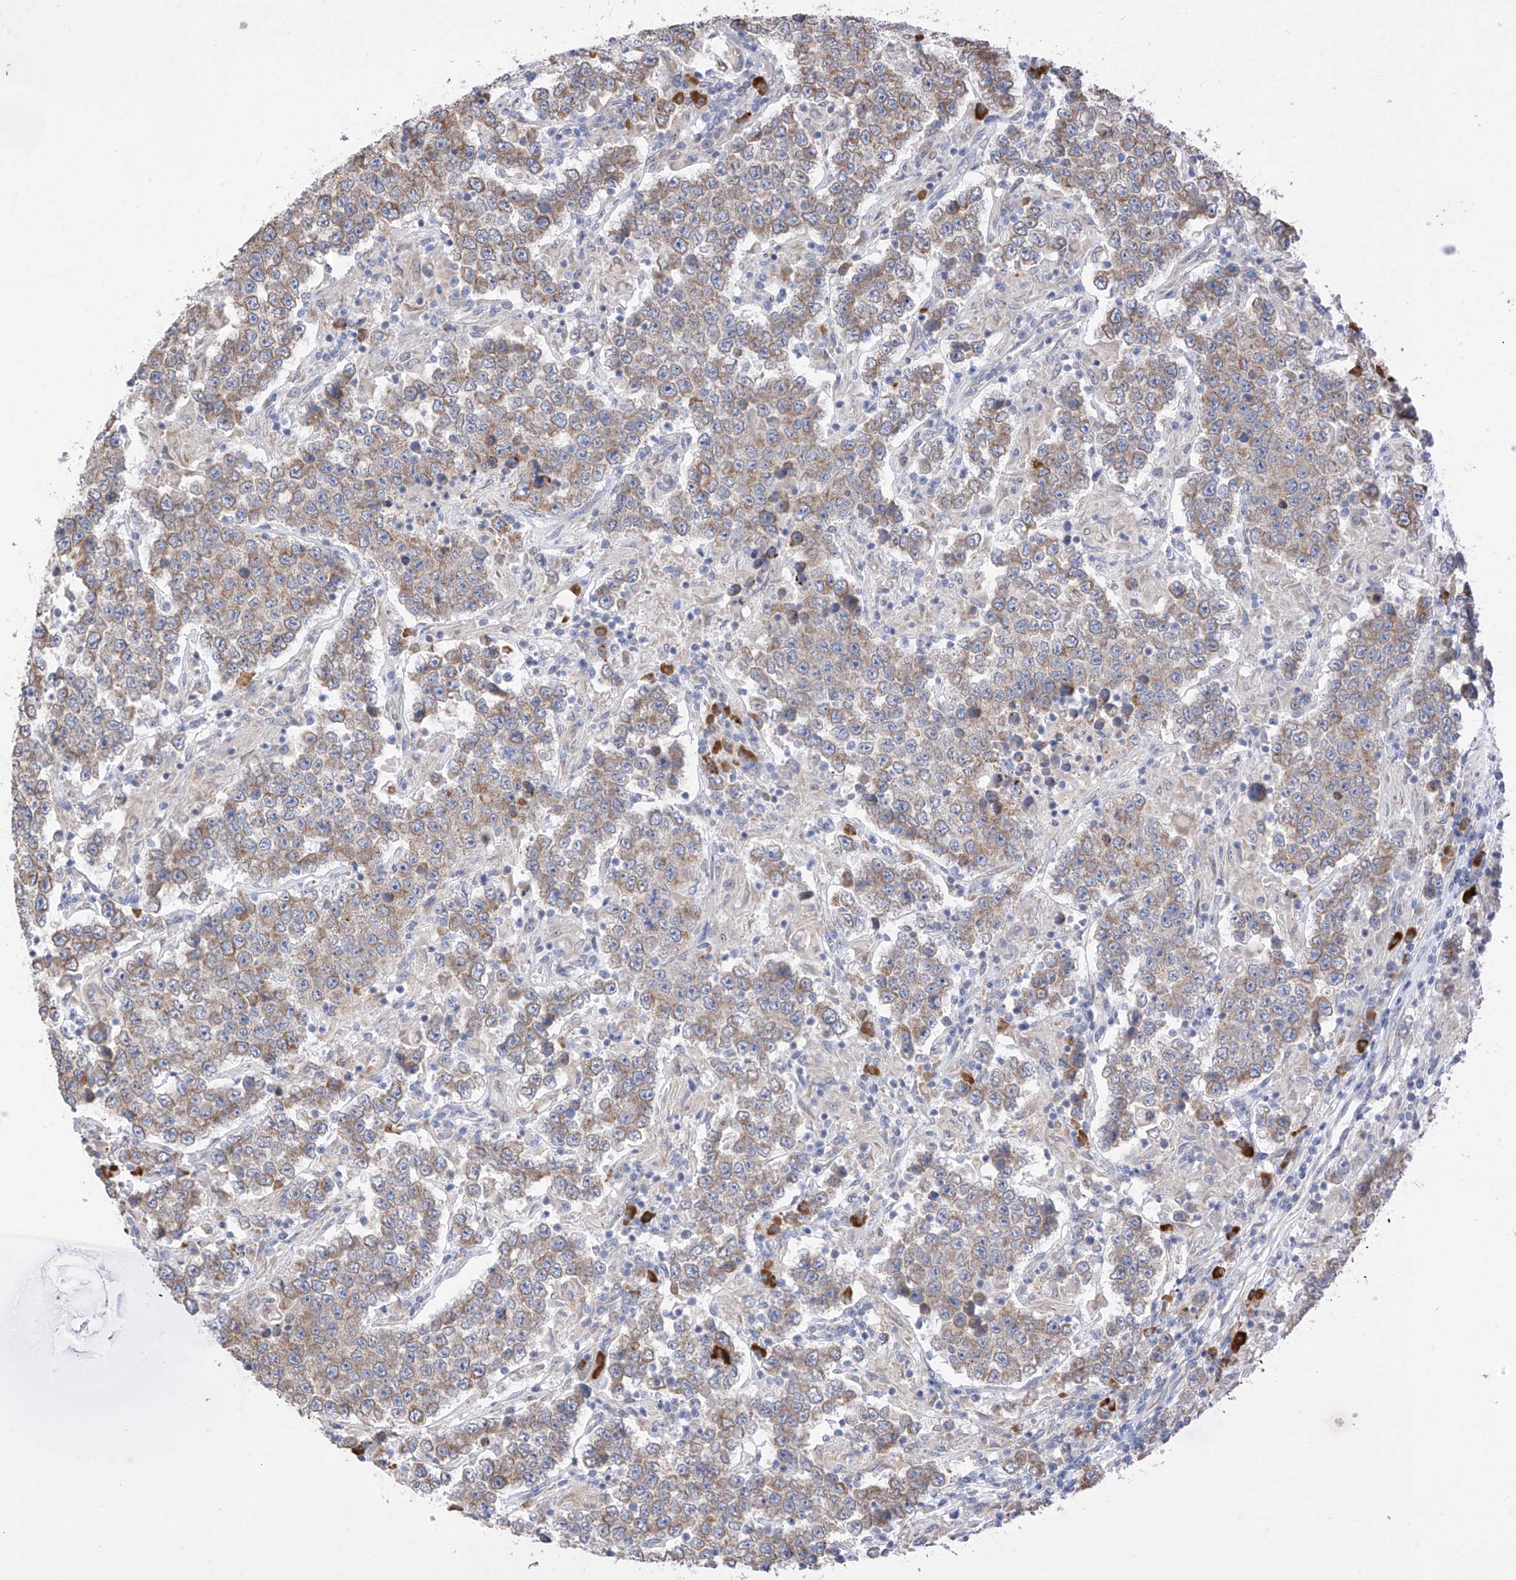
{"staining": {"intensity": "weak", "quantity": ">75%", "location": "cytoplasmic/membranous"}, "tissue": "testis cancer", "cell_type": "Tumor cells", "image_type": "cancer", "snomed": [{"axis": "morphology", "description": "Normal tissue, NOS"}, {"axis": "morphology", "description": "Urothelial carcinoma, High grade"}, {"axis": "morphology", "description": "Seminoma, NOS"}, {"axis": "morphology", "description": "Carcinoma, Embryonal, NOS"}, {"axis": "topography", "description": "Urinary bladder"}, {"axis": "topography", "description": "Testis"}], "caption": "Seminoma (testis) stained with immunohistochemistry (IHC) exhibits weak cytoplasmic/membranous staining in about >75% of tumor cells.", "gene": "REC8", "patient": {"sex": "male", "age": 41}}